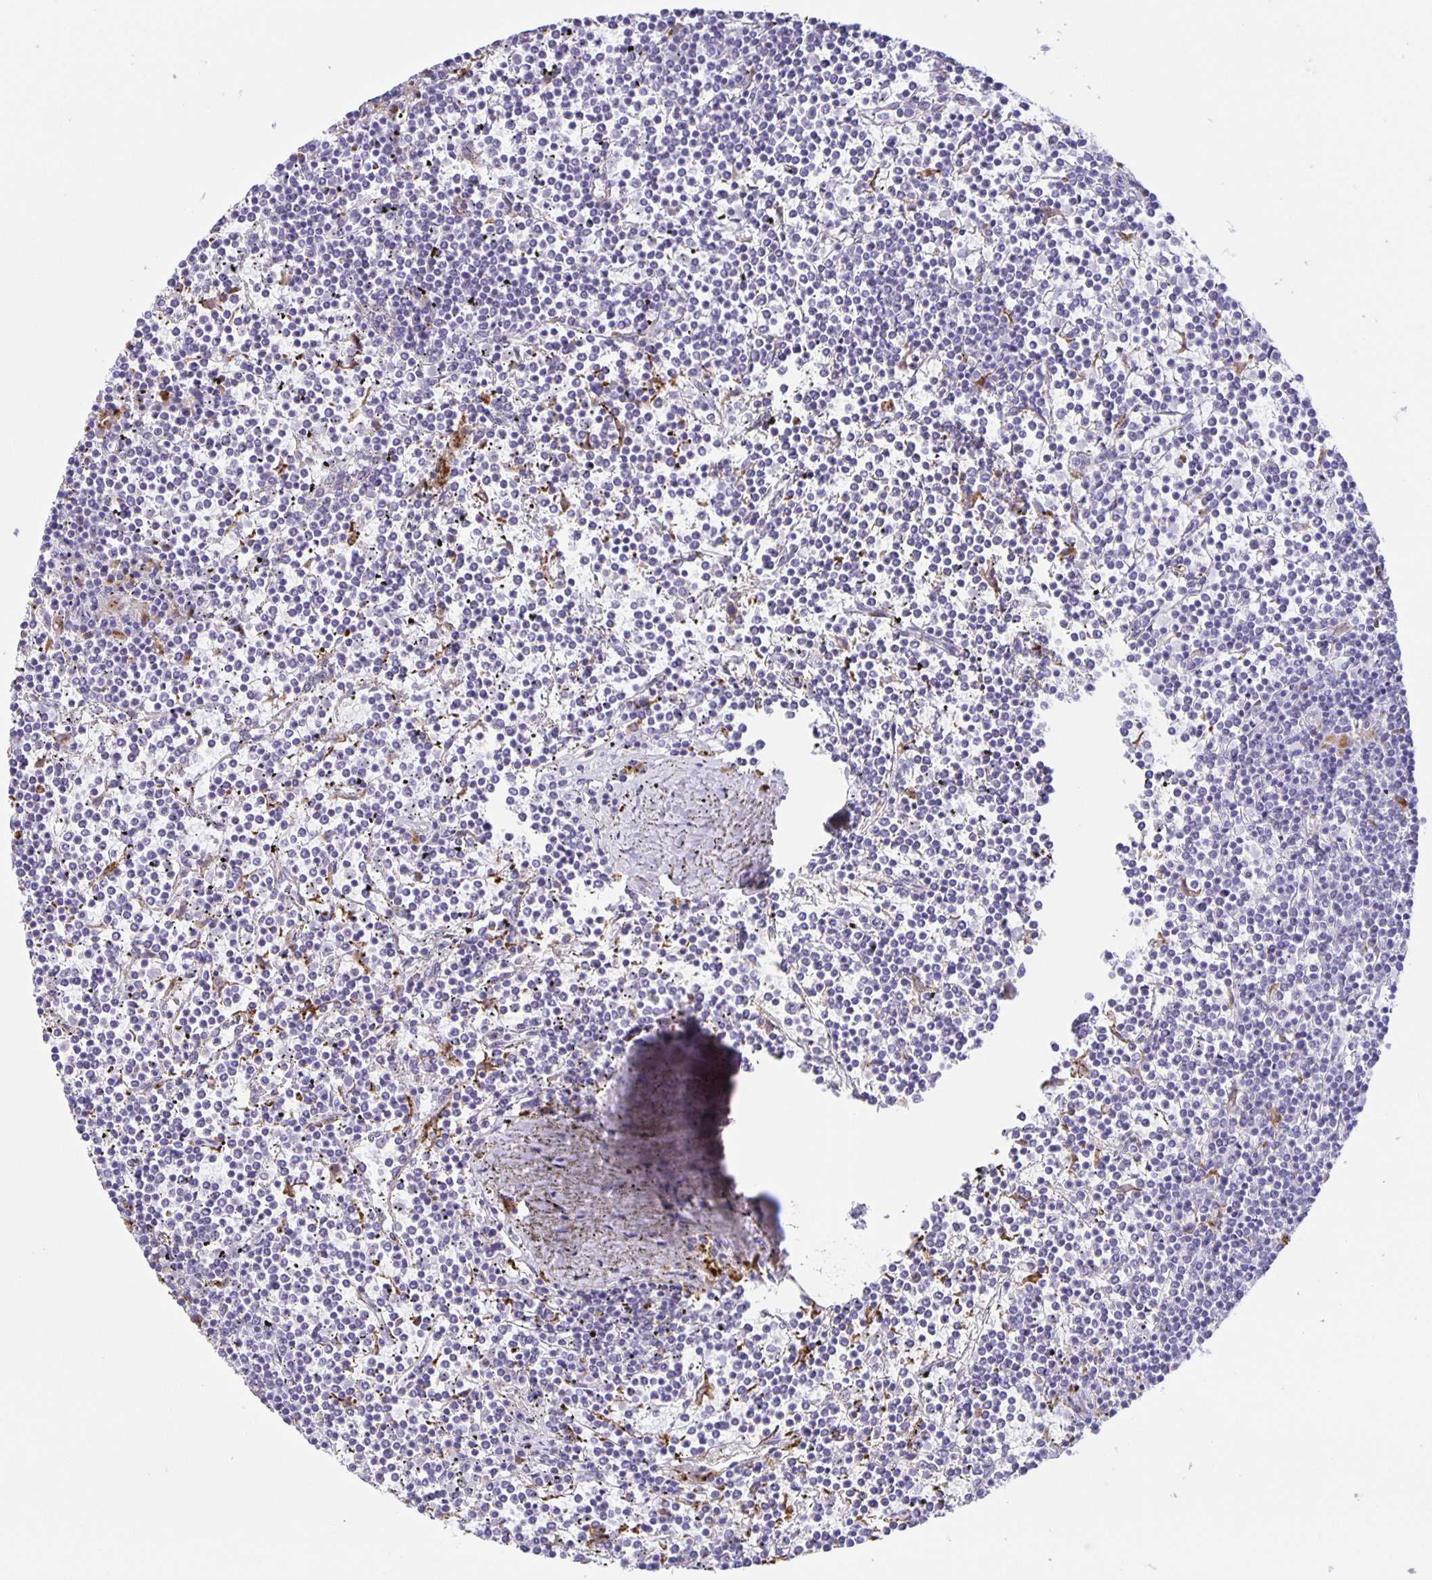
{"staining": {"intensity": "negative", "quantity": "none", "location": "none"}, "tissue": "lymphoma", "cell_type": "Tumor cells", "image_type": "cancer", "snomed": [{"axis": "morphology", "description": "Malignant lymphoma, non-Hodgkin's type, Low grade"}, {"axis": "topography", "description": "Spleen"}], "caption": "High power microscopy image of an IHC image of malignant lymphoma, non-Hodgkin's type (low-grade), revealing no significant staining in tumor cells.", "gene": "LIPA", "patient": {"sex": "female", "age": 19}}